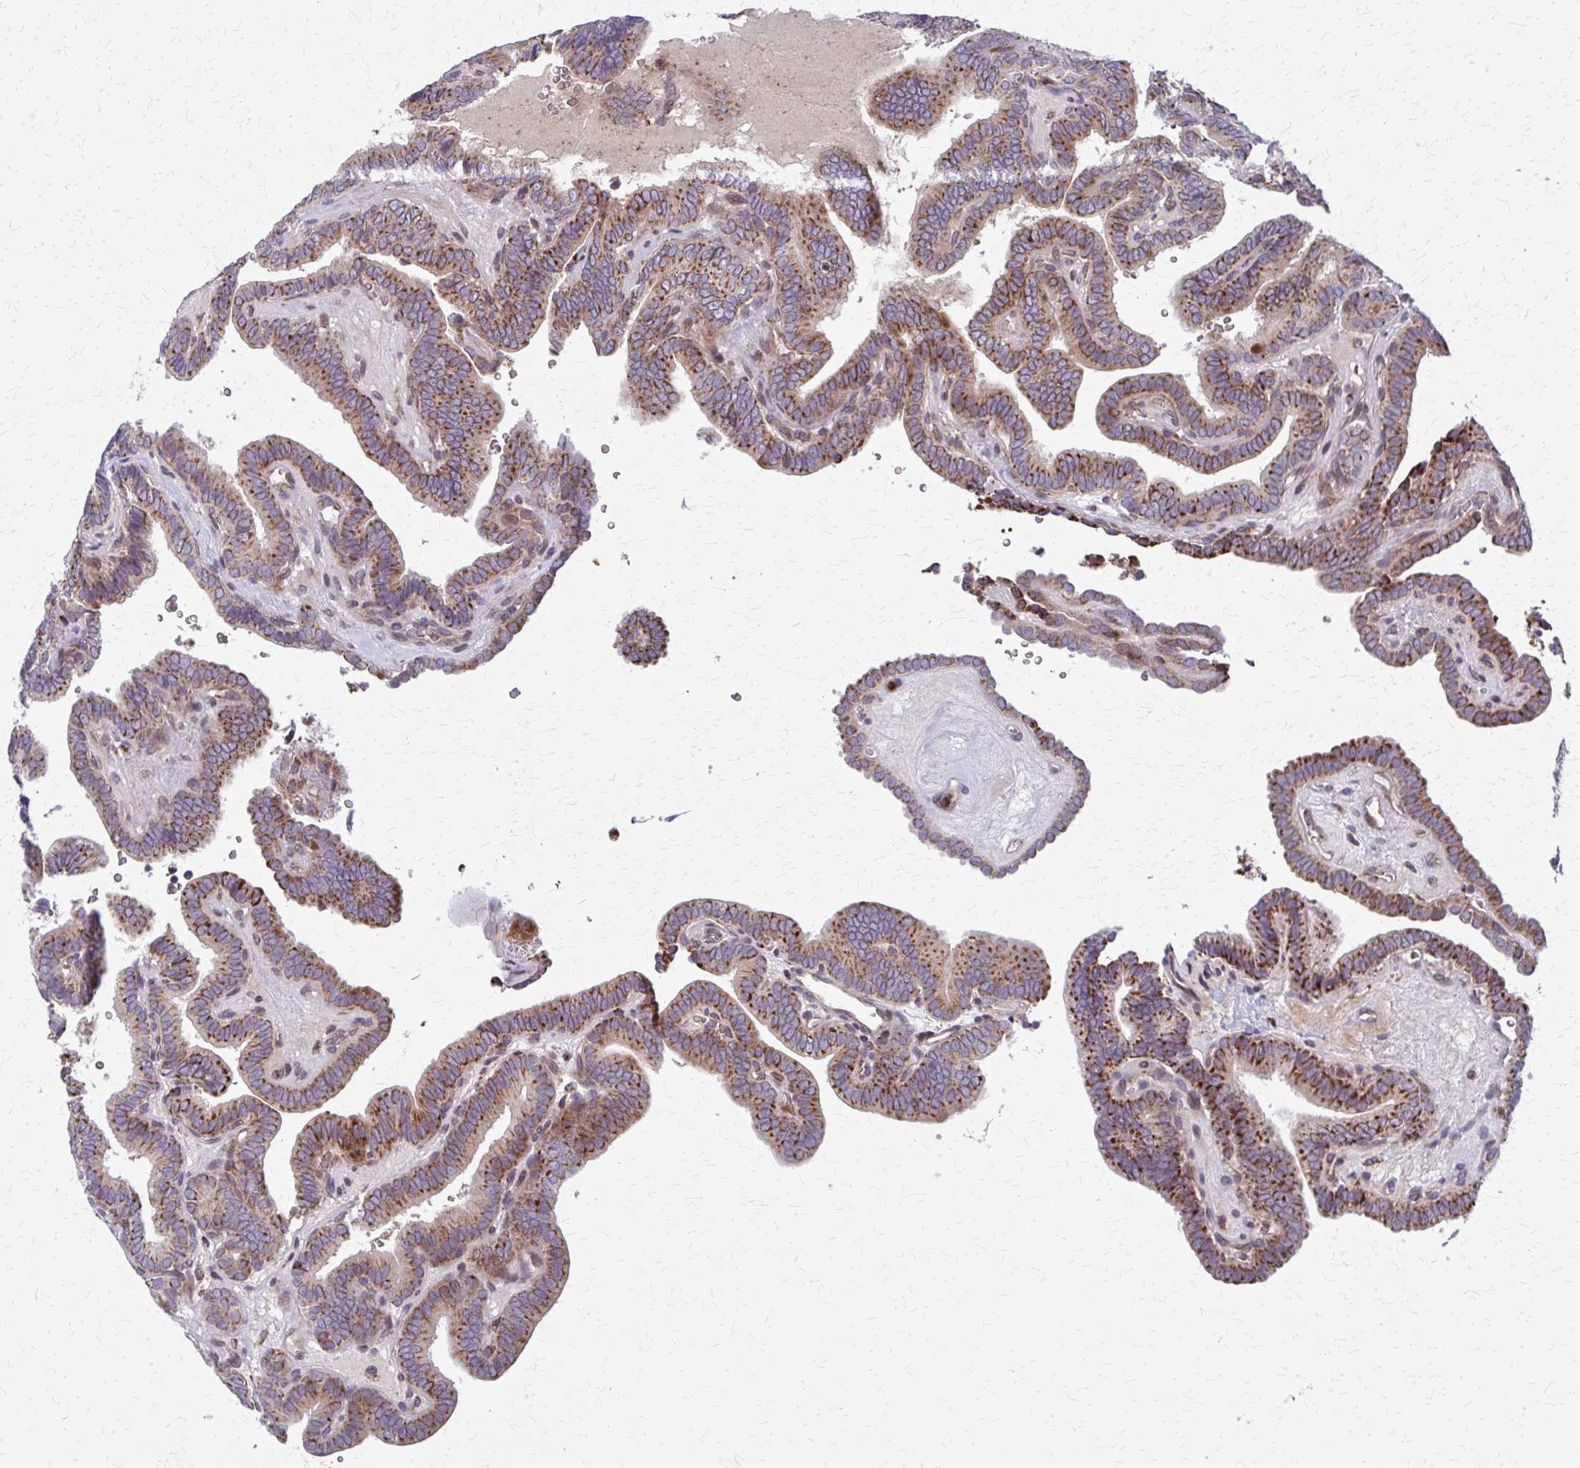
{"staining": {"intensity": "moderate", "quantity": ">75%", "location": "cytoplasmic/membranous"}, "tissue": "thyroid cancer", "cell_type": "Tumor cells", "image_type": "cancer", "snomed": [{"axis": "morphology", "description": "Papillary adenocarcinoma, NOS"}, {"axis": "topography", "description": "Thyroid gland"}], "caption": "Thyroid cancer stained for a protein demonstrates moderate cytoplasmic/membranous positivity in tumor cells.", "gene": "MCCC1", "patient": {"sex": "female", "age": 21}}